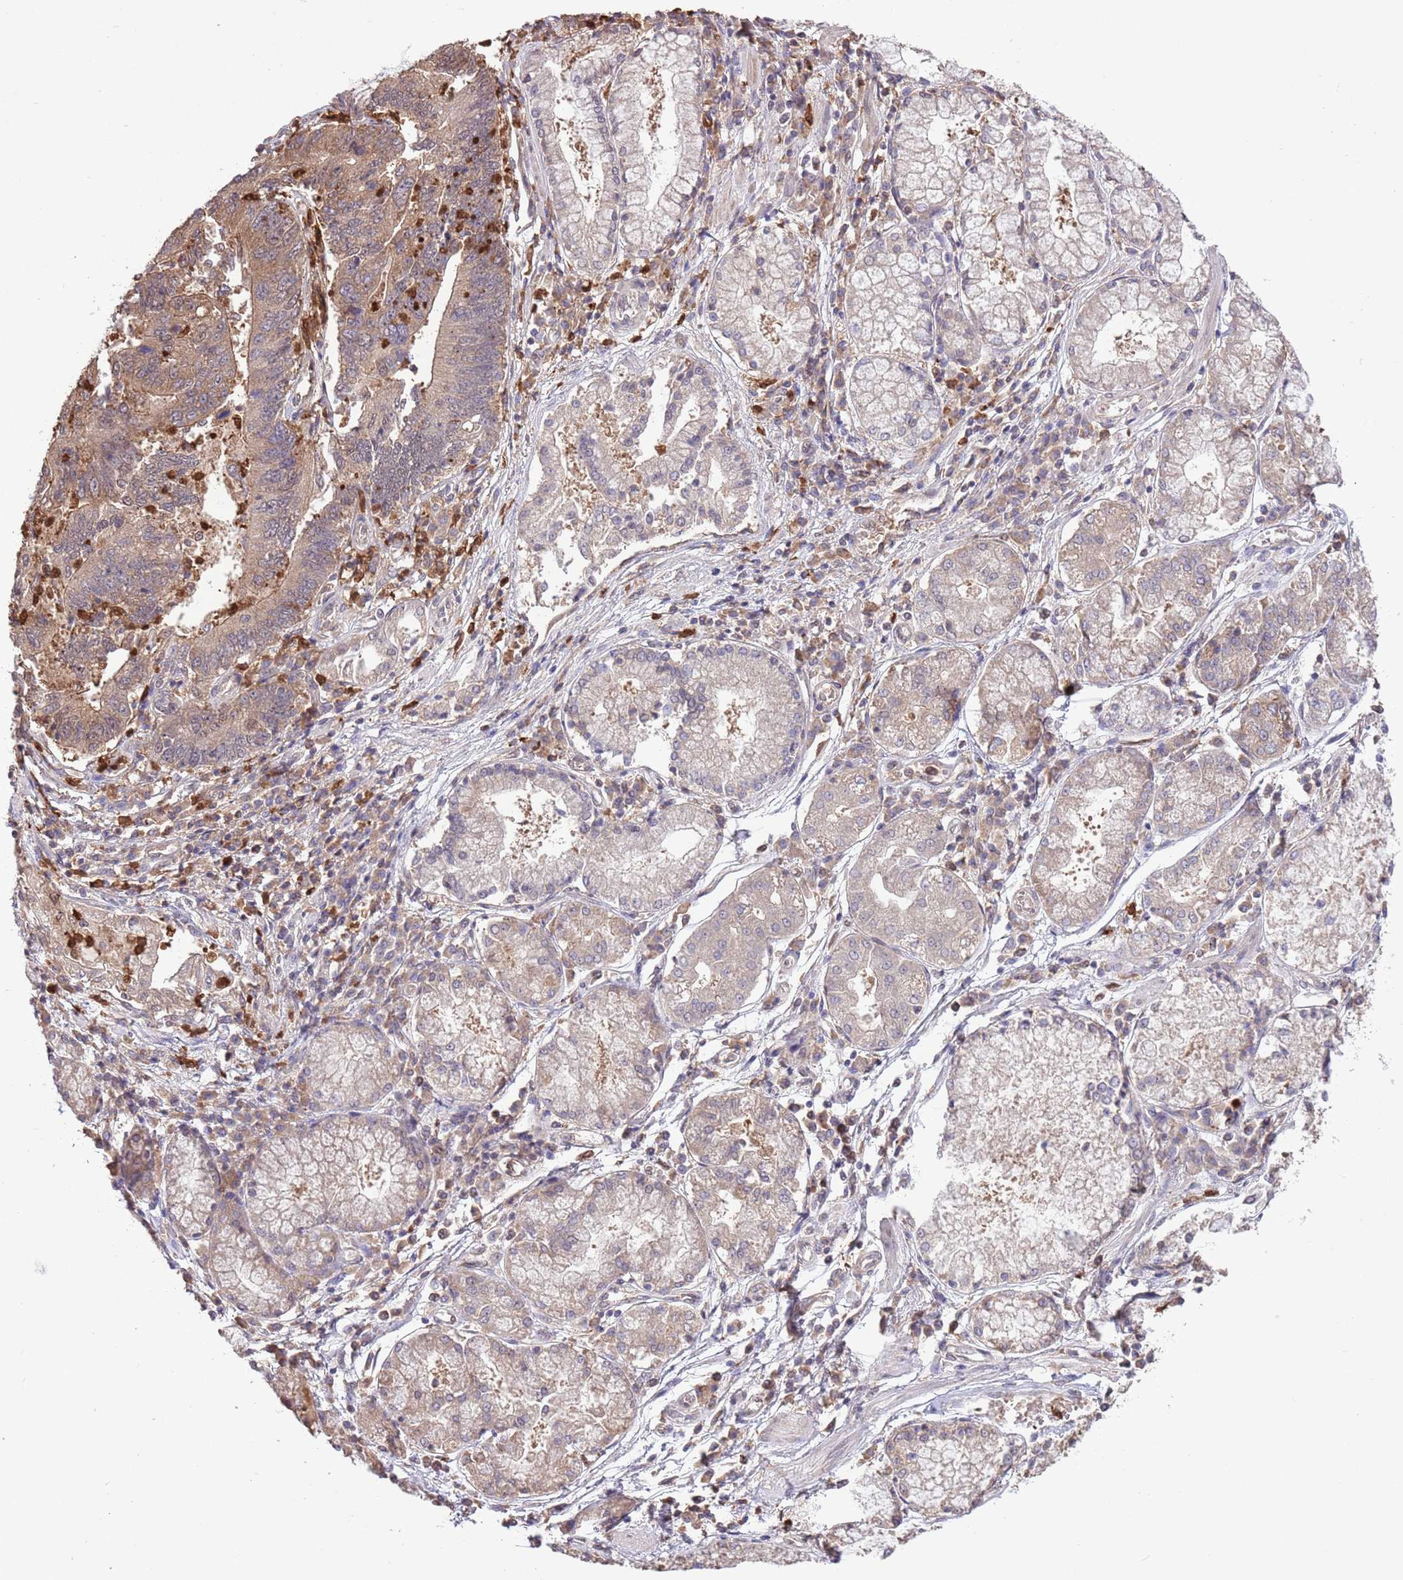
{"staining": {"intensity": "weak", "quantity": ">75%", "location": "cytoplasmic/membranous"}, "tissue": "stomach cancer", "cell_type": "Tumor cells", "image_type": "cancer", "snomed": [{"axis": "morphology", "description": "Adenocarcinoma, NOS"}, {"axis": "topography", "description": "Stomach"}], "caption": "Weak cytoplasmic/membranous staining for a protein is appreciated in about >75% of tumor cells of adenocarcinoma (stomach) using IHC.", "gene": "AMIGO1", "patient": {"sex": "male", "age": 59}}